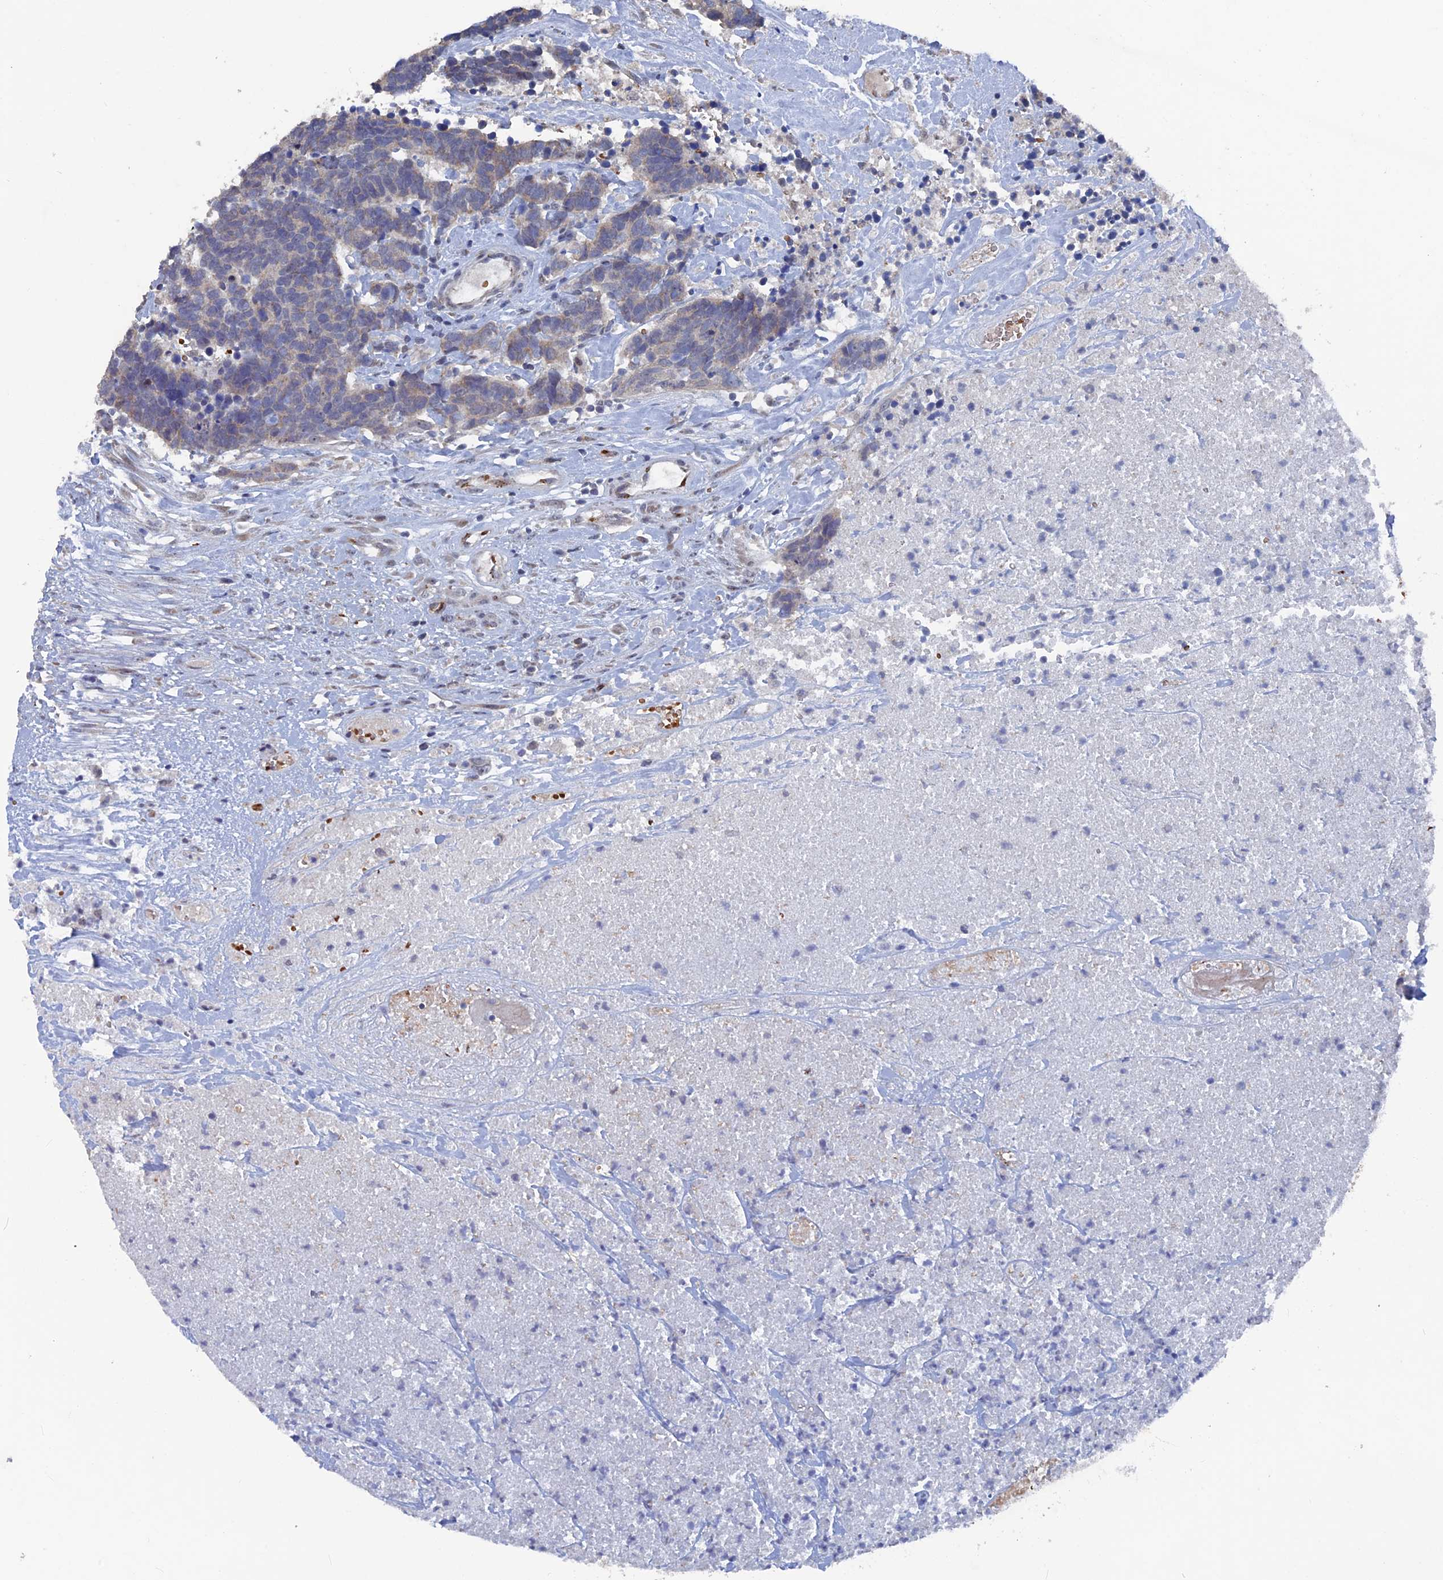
{"staining": {"intensity": "weak", "quantity": "<25%", "location": "cytoplasmic/membranous"}, "tissue": "carcinoid", "cell_type": "Tumor cells", "image_type": "cancer", "snomed": [{"axis": "morphology", "description": "Carcinoma, NOS"}, {"axis": "morphology", "description": "Carcinoid, malignant, NOS"}, {"axis": "topography", "description": "Urinary bladder"}], "caption": "The micrograph exhibits no staining of tumor cells in carcinoma.", "gene": "SH3D21", "patient": {"sex": "male", "age": 57}}